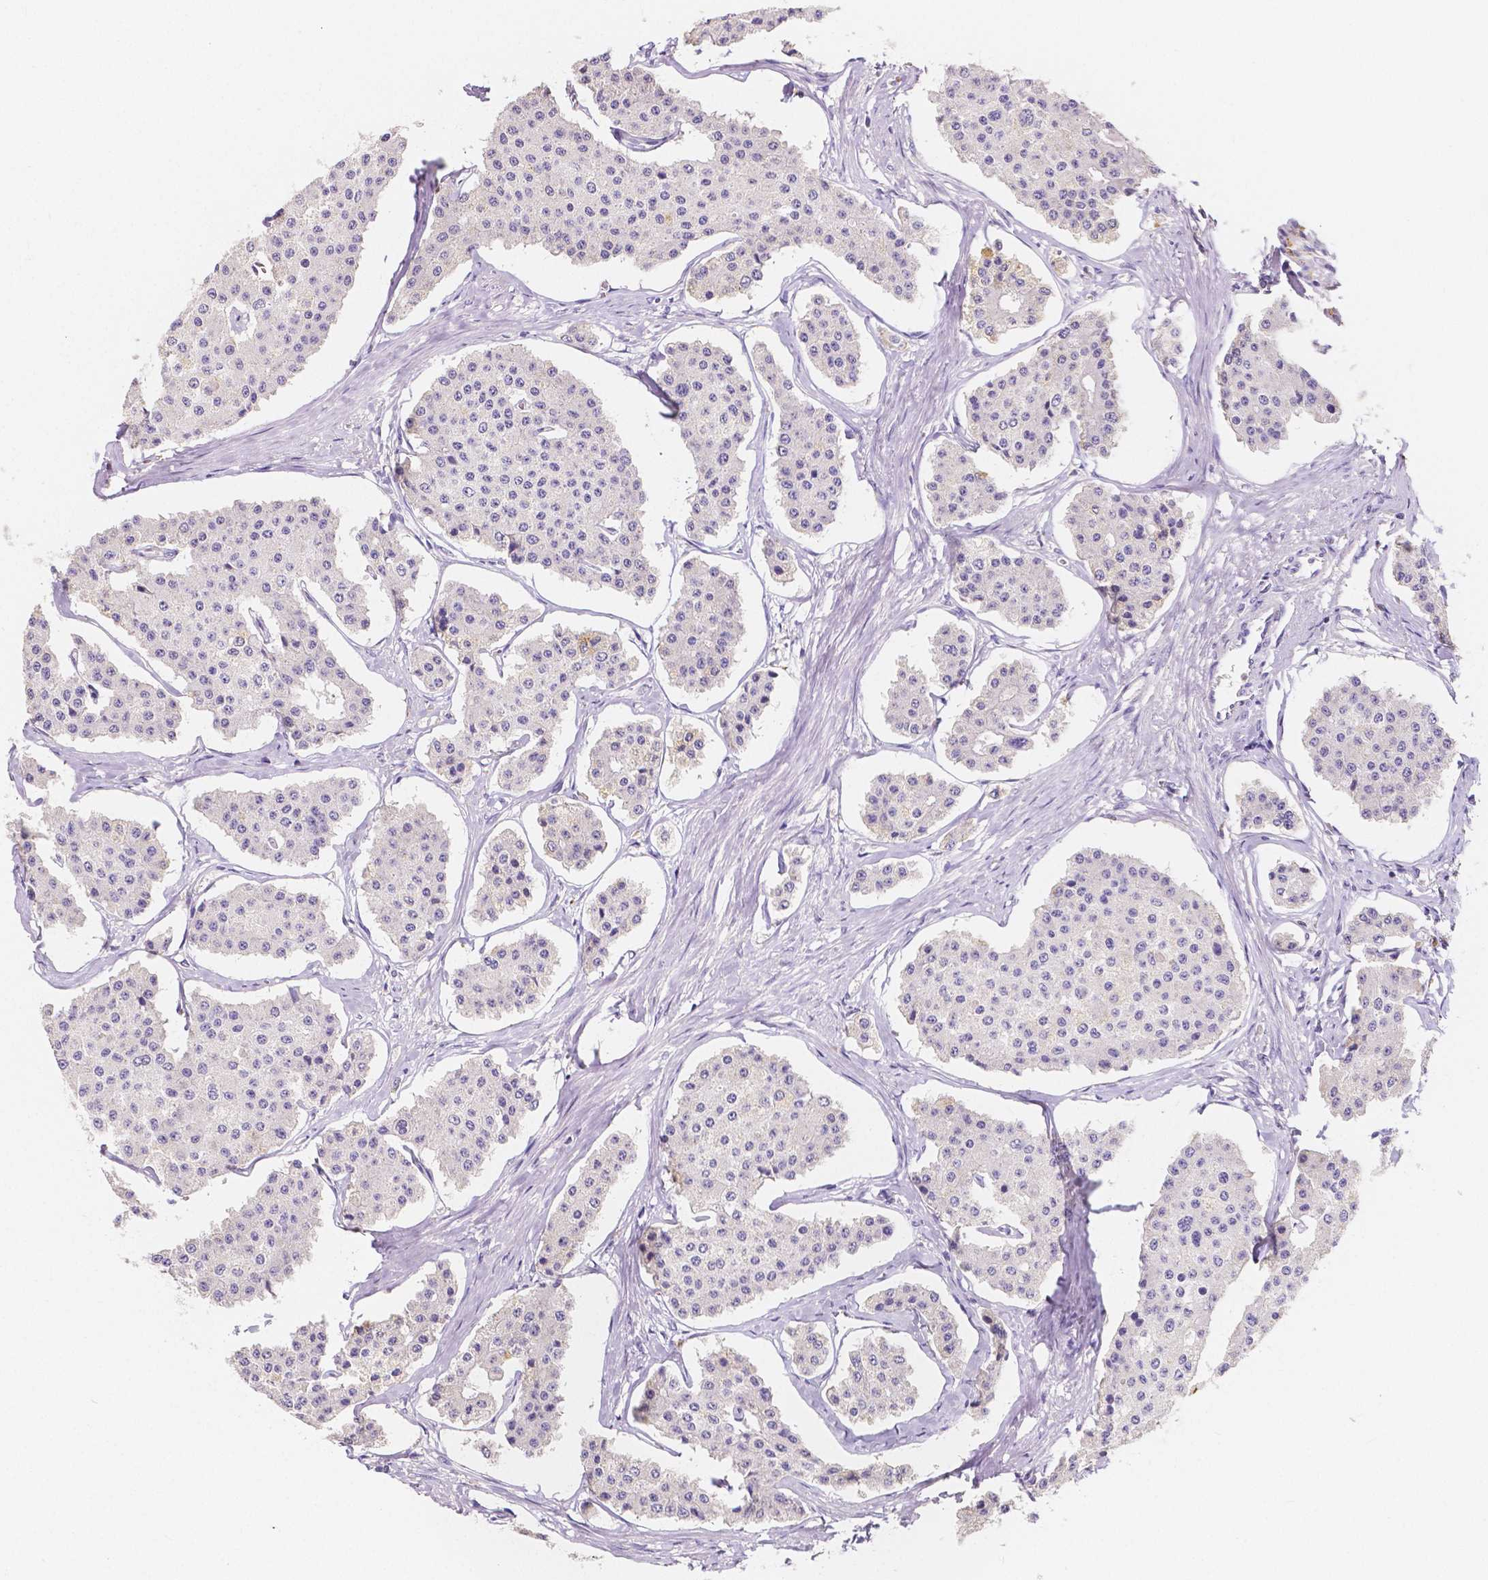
{"staining": {"intensity": "negative", "quantity": "none", "location": "none"}, "tissue": "carcinoid", "cell_type": "Tumor cells", "image_type": "cancer", "snomed": [{"axis": "morphology", "description": "Carcinoid, malignant, NOS"}, {"axis": "topography", "description": "Small intestine"}], "caption": "Histopathology image shows no protein positivity in tumor cells of carcinoid tissue.", "gene": "ACP5", "patient": {"sex": "female", "age": 65}}